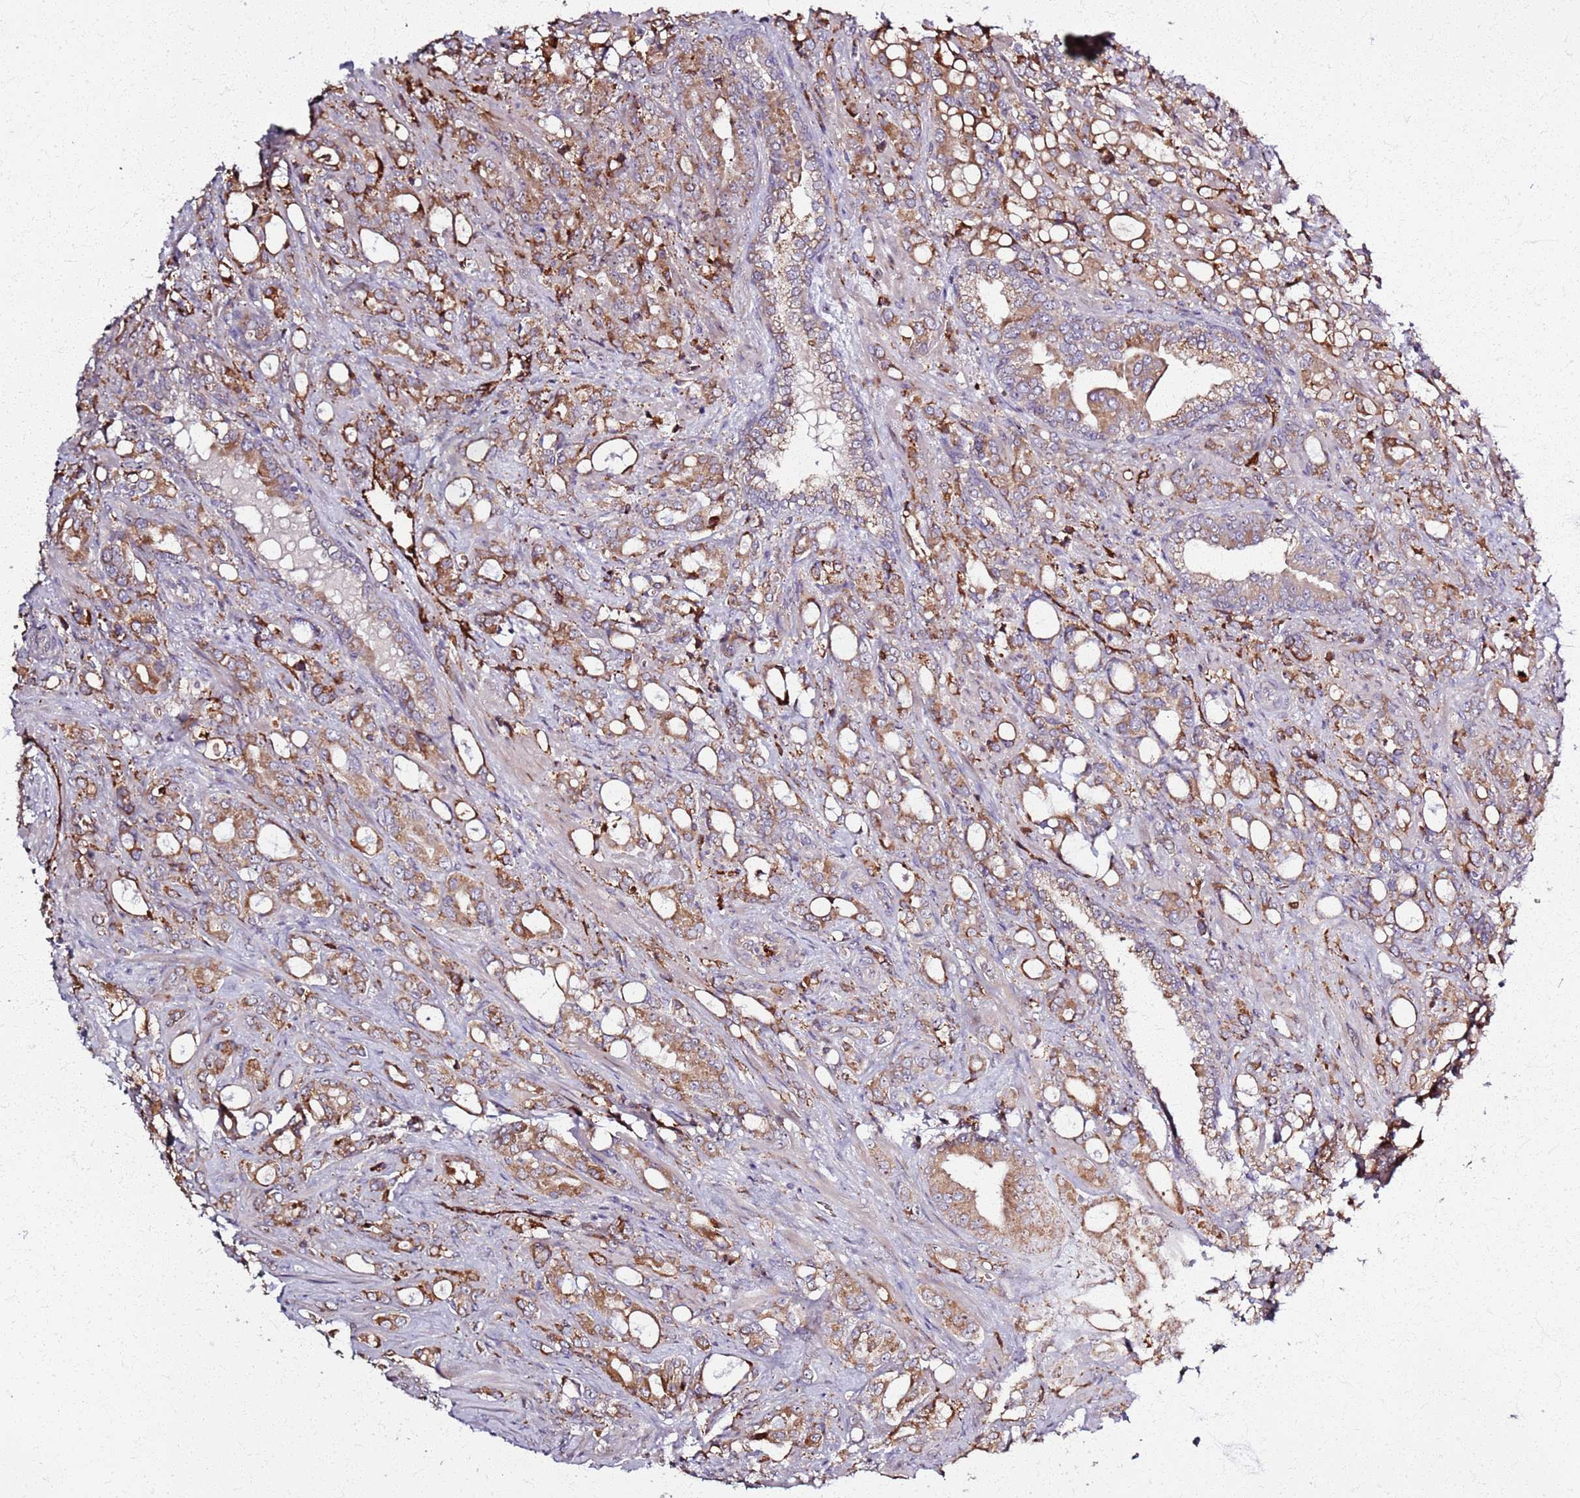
{"staining": {"intensity": "moderate", "quantity": ">75%", "location": "cytoplasmic/membranous"}, "tissue": "prostate cancer", "cell_type": "Tumor cells", "image_type": "cancer", "snomed": [{"axis": "morphology", "description": "Adenocarcinoma, High grade"}, {"axis": "topography", "description": "Prostate"}], "caption": "DAB immunohistochemical staining of human prostate cancer (adenocarcinoma (high-grade)) shows moderate cytoplasmic/membranous protein staining in about >75% of tumor cells.", "gene": "KRI1", "patient": {"sex": "male", "age": 72}}